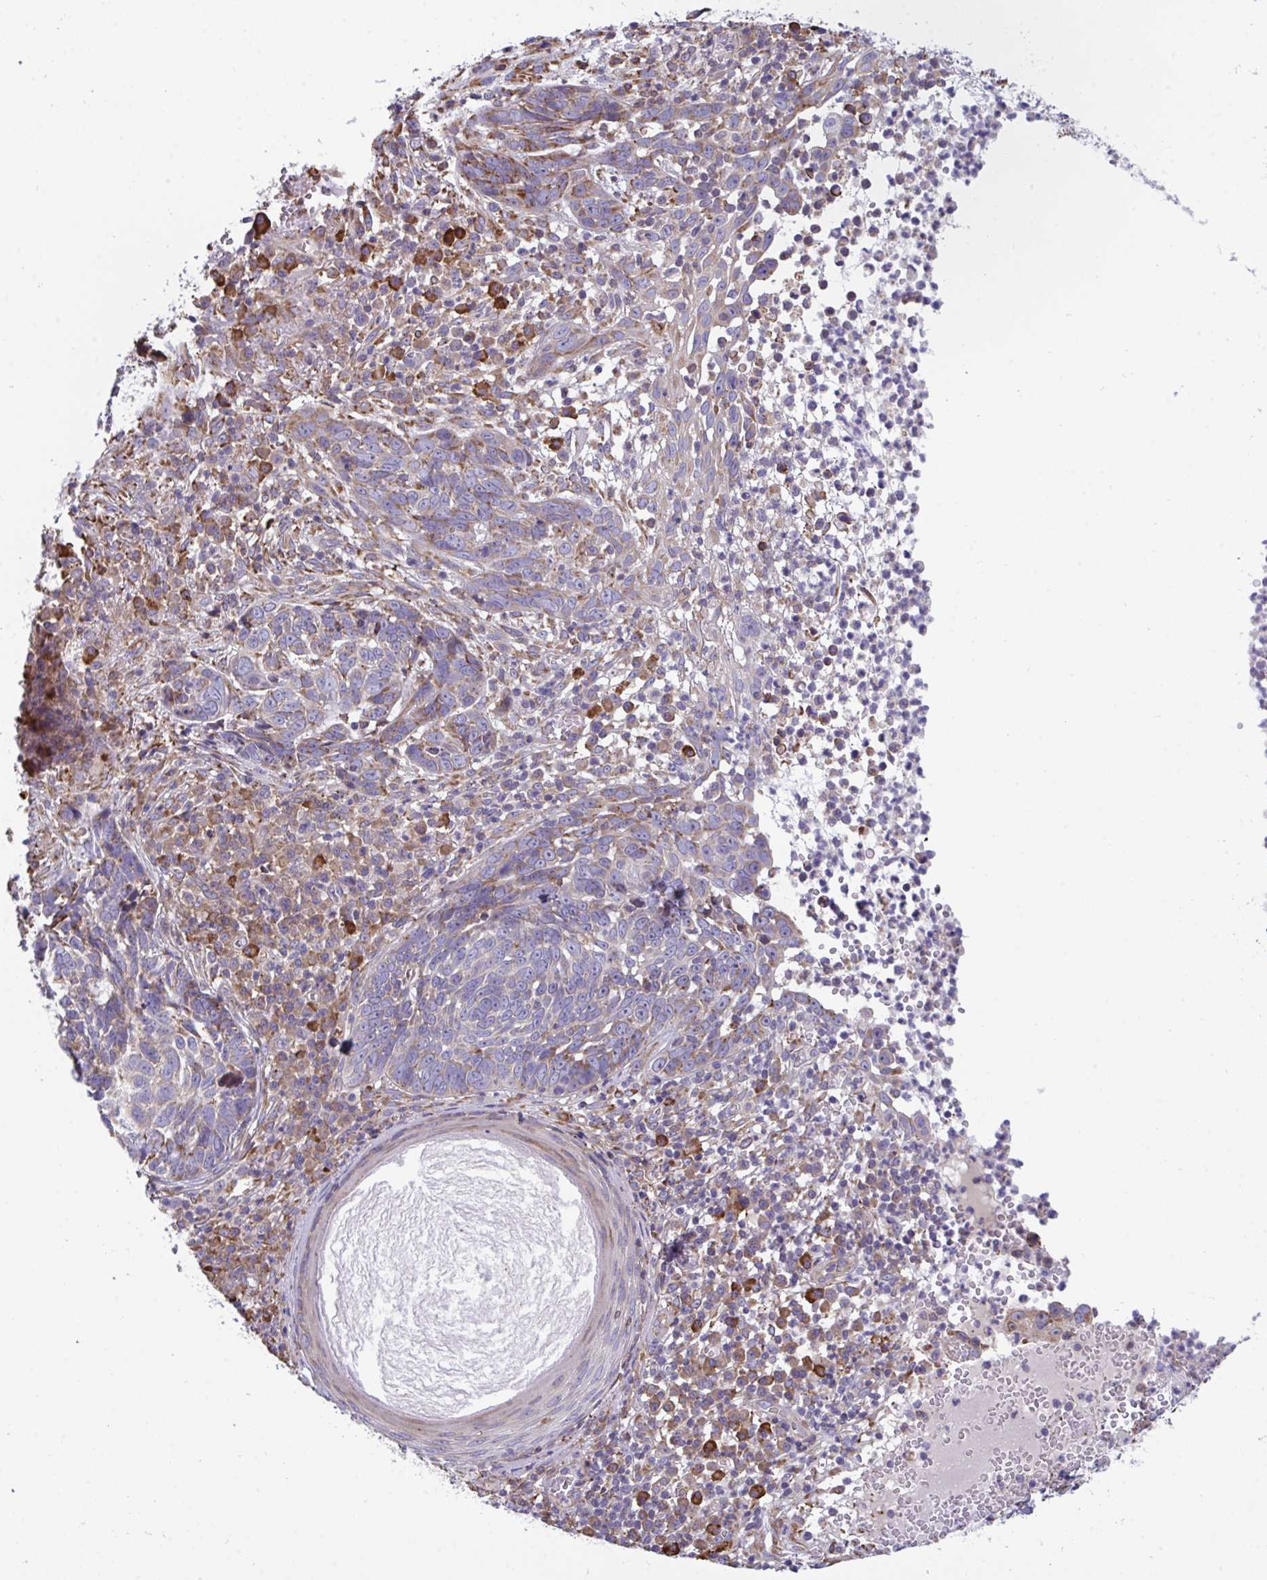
{"staining": {"intensity": "weak", "quantity": "<25%", "location": "cytoplasmic/membranous"}, "tissue": "skin cancer", "cell_type": "Tumor cells", "image_type": "cancer", "snomed": [{"axis": "morphology", "description": "Basal cell carcinoma"}, {"axis": "topography", "description": "Skin"}, {"axis": "topography", "description": "Skin of face"}], "caption": "An IHC micrograph of skin cancer (basal cell carcinoma) is shown. There is no staining in tumor cells of skin cancer (basal cell carcinoma).", "gene": "MYMK", "patient": {"sex": "female", "age": 95}}